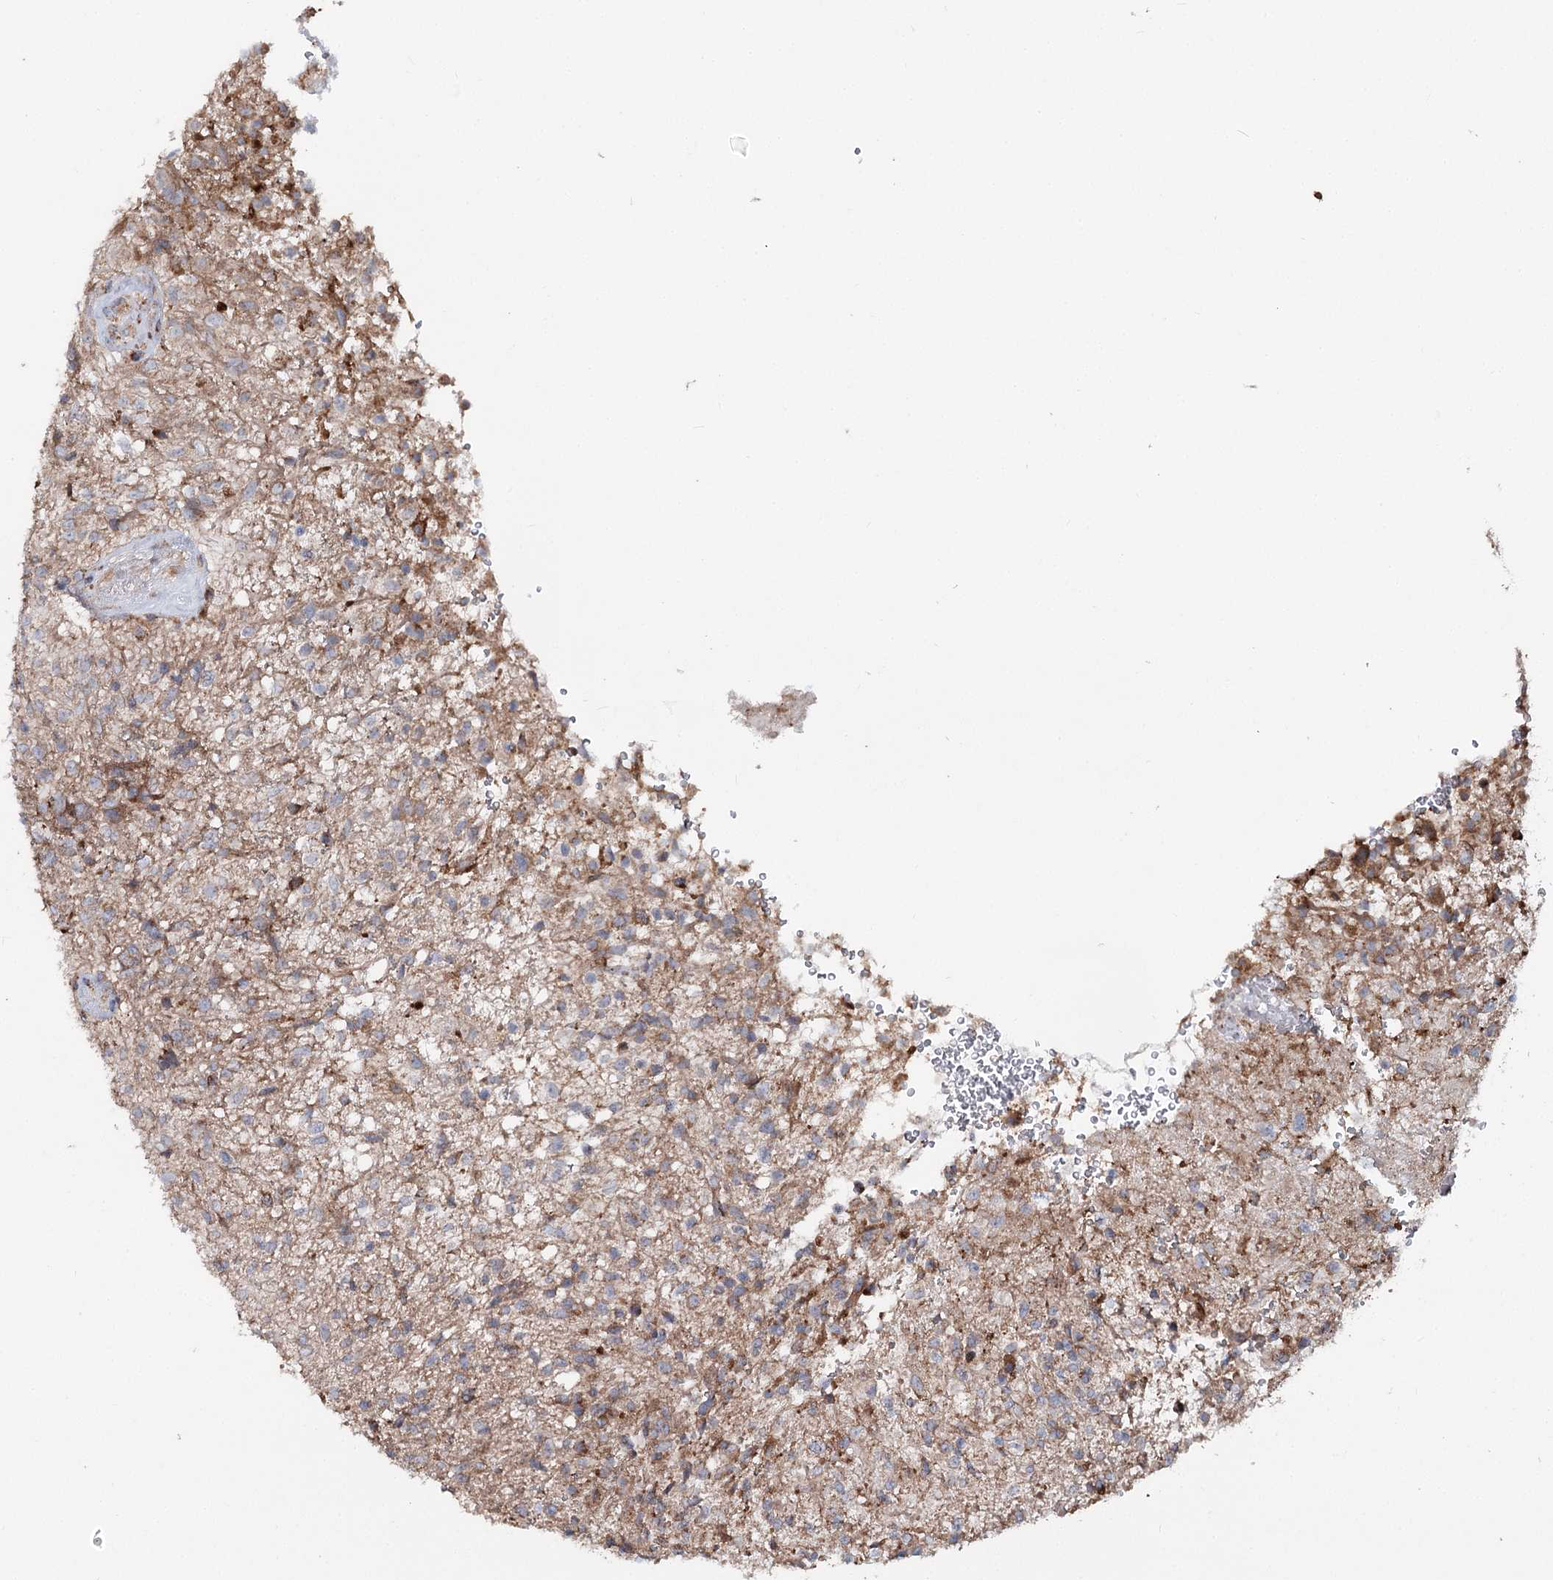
{"staining": {"intensity": "moderate", "quantity": "<25%", "location": "cytoplasmic/membranous"}, "tissue": "glioma", "cell_type": "Tumor cells", "image_type": "cancer", "snomed": [{"axis": "morphology", "description": "Glioma, malignant, High grade"}, {"axis": "topography", "description": "Brain"}], "caption": "Moderate cytoplasmic/membranous staining is present in approximately <25% of tumor cells in glioma.", "gene": "MSANTD2", "patient": {"sex": "male", "age": 56}}